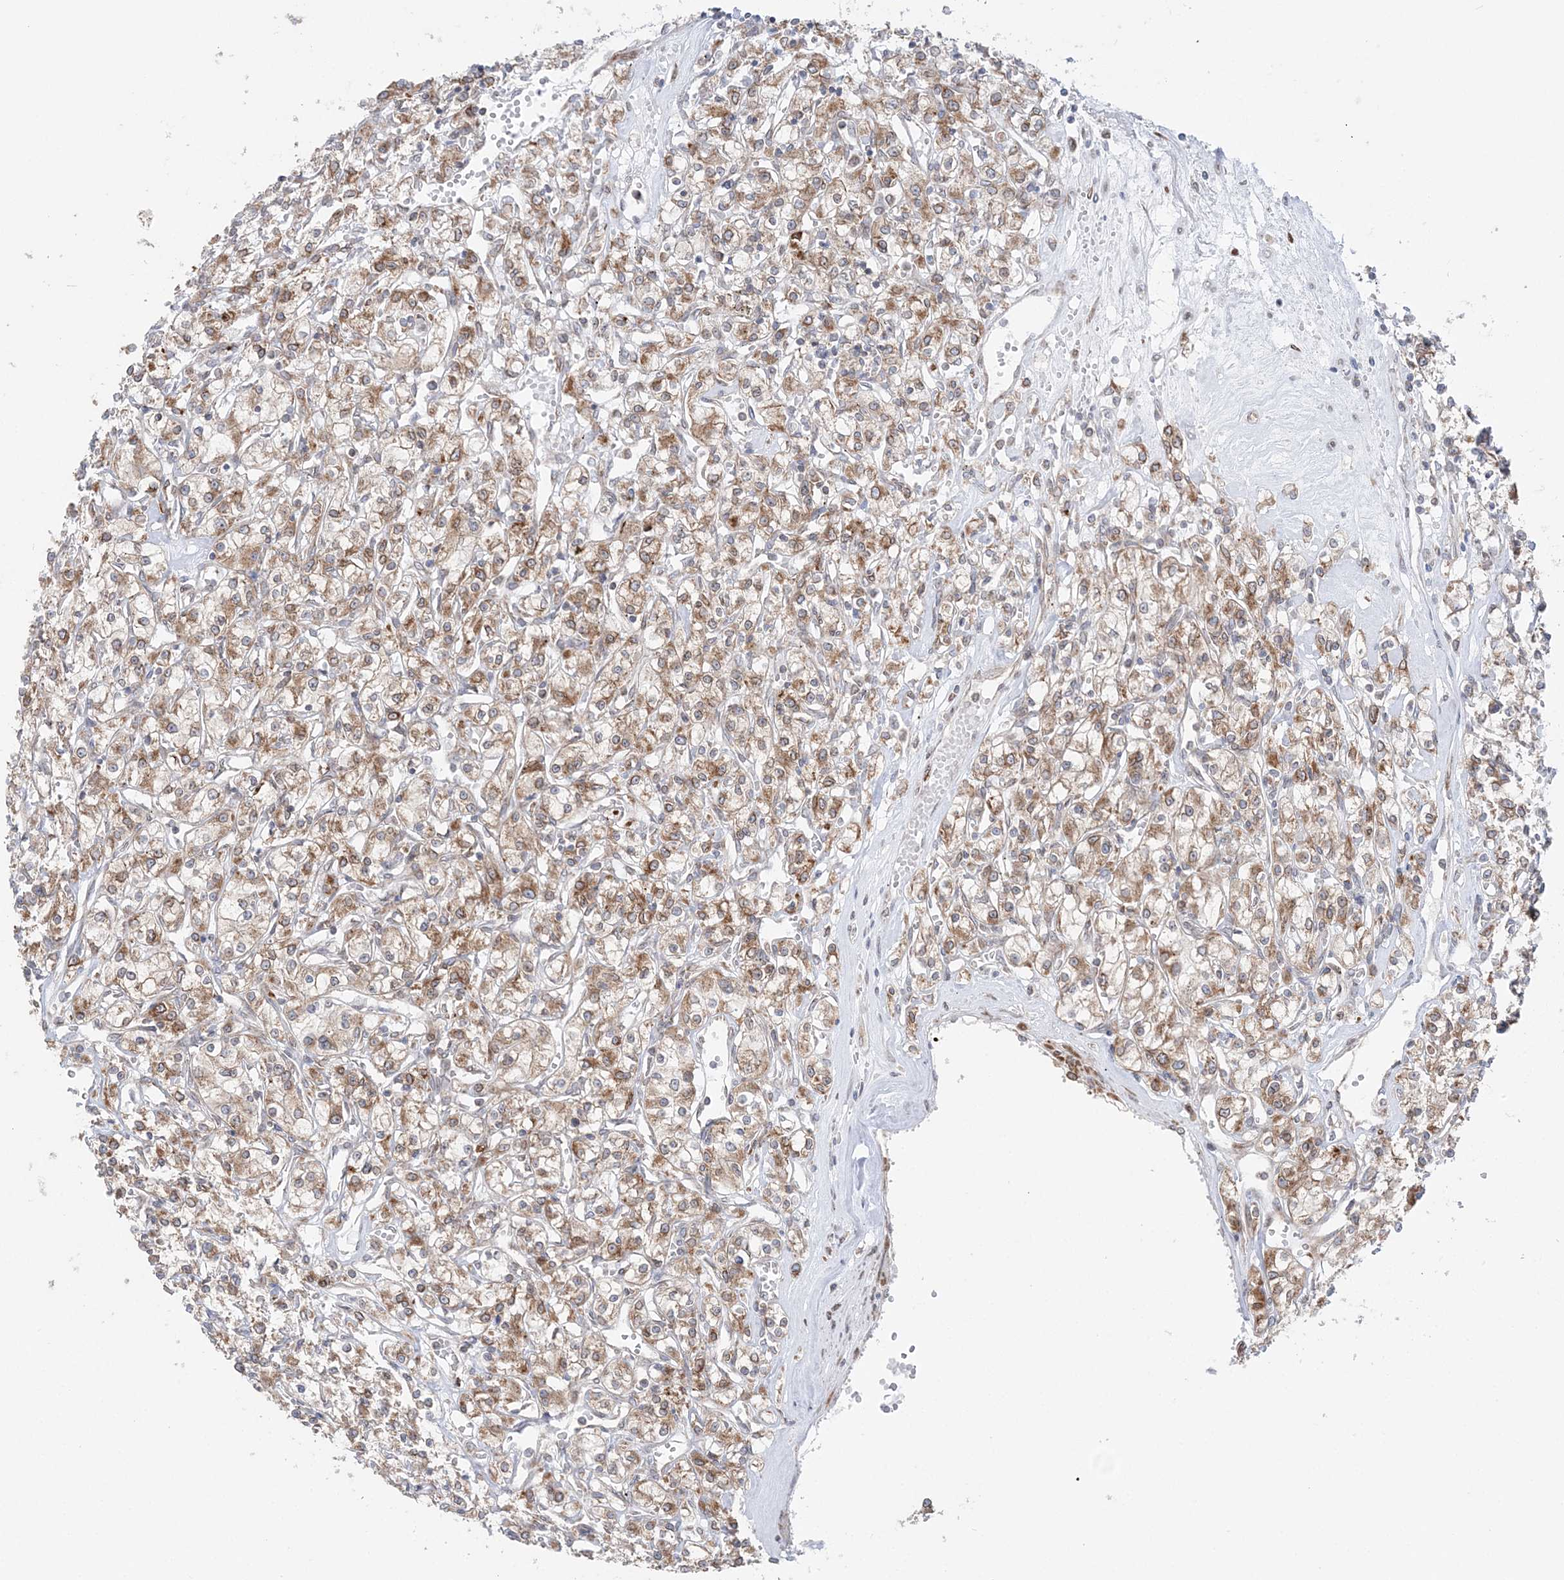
{"staining": {"intensity": "moderate", "quantity": "25%-75%", "location": "cytoplasmic/membranous"}, "tissue": "renal cancer", "cell_type": "Tumor cells", "image_type": "cancer", "snomed": [{"axis": "morphology", "description": "Adenocarcinoma, NOS"}, {"axis": "topography", "description": "Kidney"}], "caption": "Adenocarcinoma (renal) was stained to show a protein in brown. There is medium levels of moderate cytoplasmic/membranous expression in approximately 25%-75% of tumor cells.", "gene": "TMED10", "patient": {"sex": "female", "age": 59}}